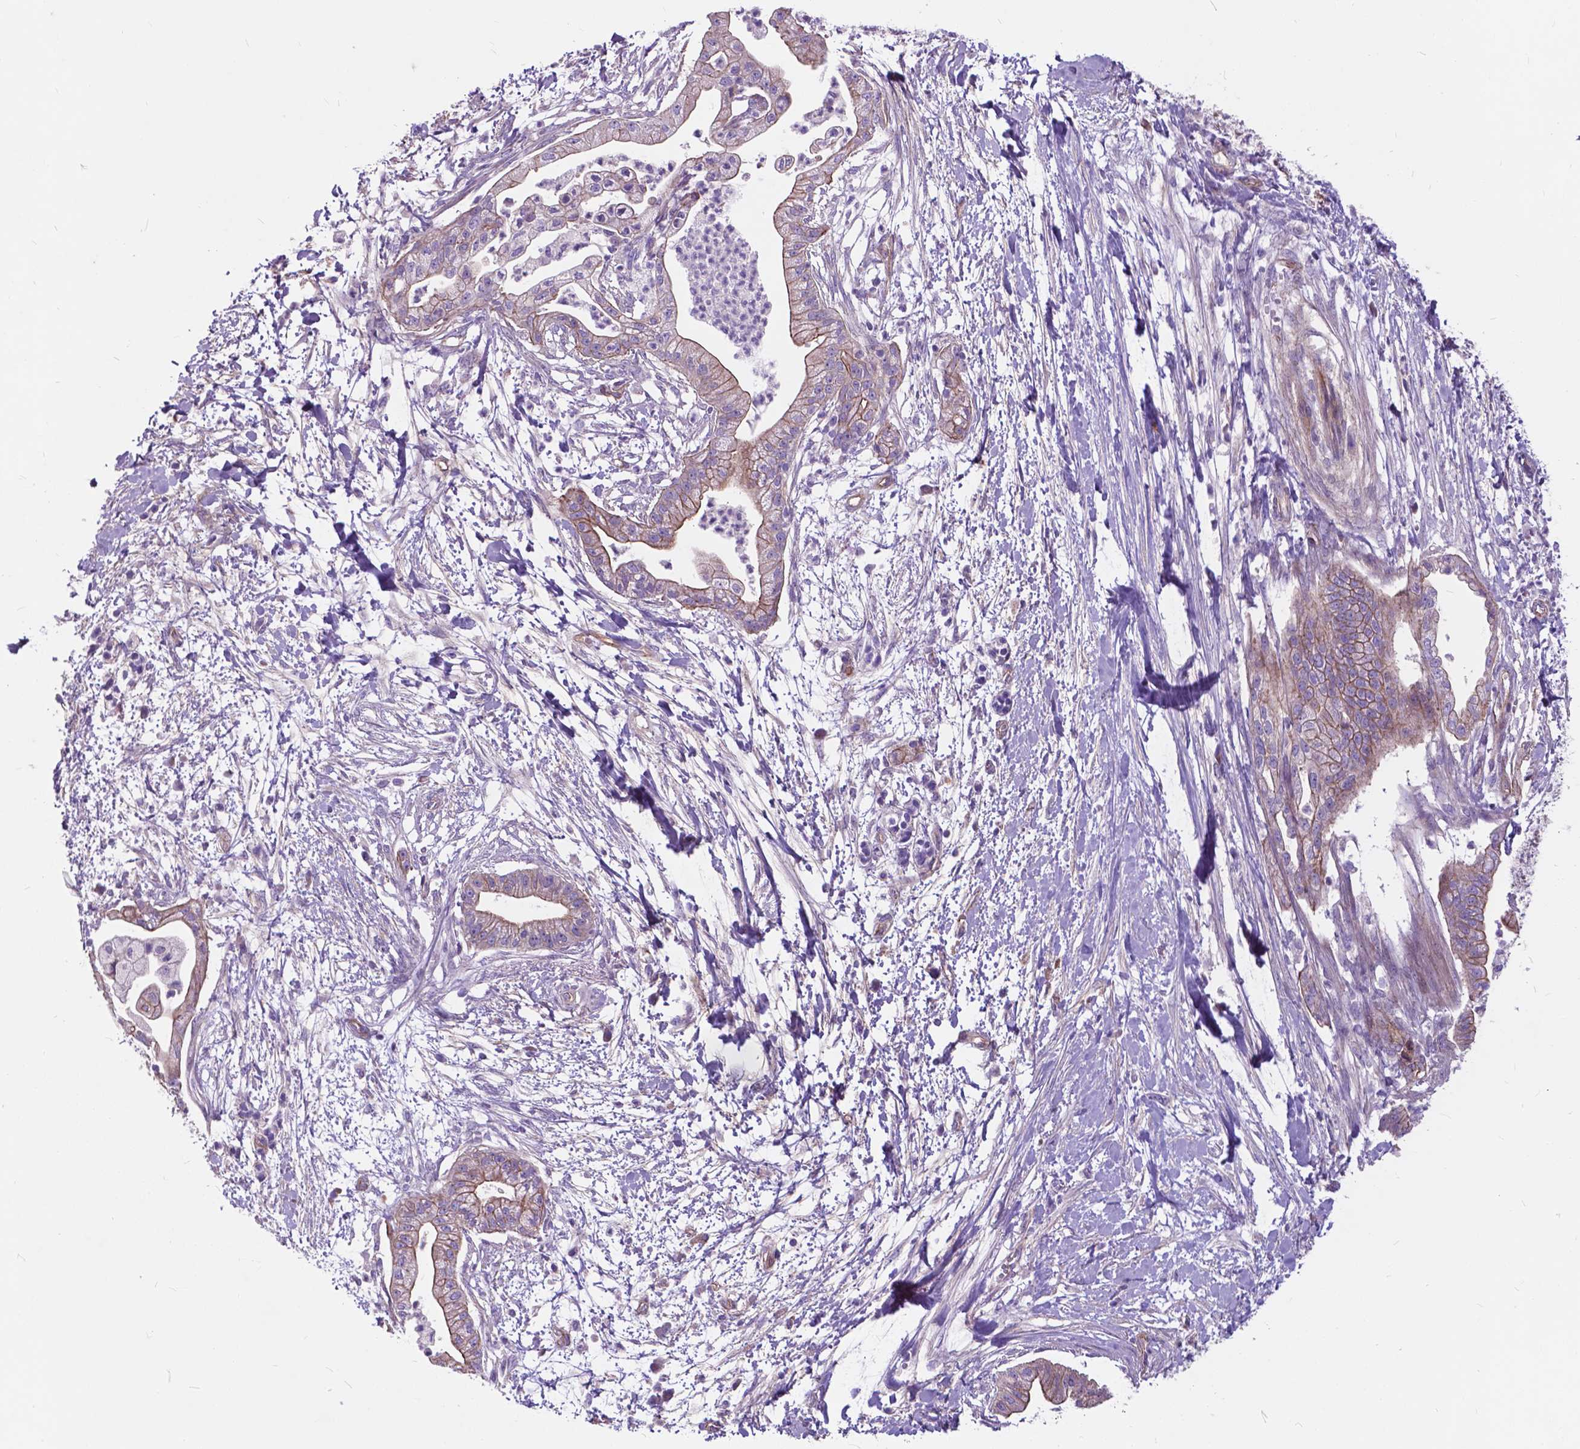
{"staining": {"intensity": "moderate", "quantity": "25%-75%", "location": "cytoplasmic/membranous"}, "tissue": "pancreatic cancer", "cell_type": "Tumor cells", "image_type": "cancer", "snomed": [{"axis": "morphology", "description": "Normal tissue, NOS"}, {"axis": "morphology", "description": "Adenocarcinoma, NOS"}, {"axis": "topography", "description": "Lymph node"}, {"axis": "topography", "description": "Pancreas"}], "caption": "Protein staining demonstrates moderate cytoplasmic/membranous positivity in about 25%-75% of tumor cells in pancreatic cancer (adenocarcinoma).", "gene": "FLT4", "patient": {"sex": "female", "age": 58}}